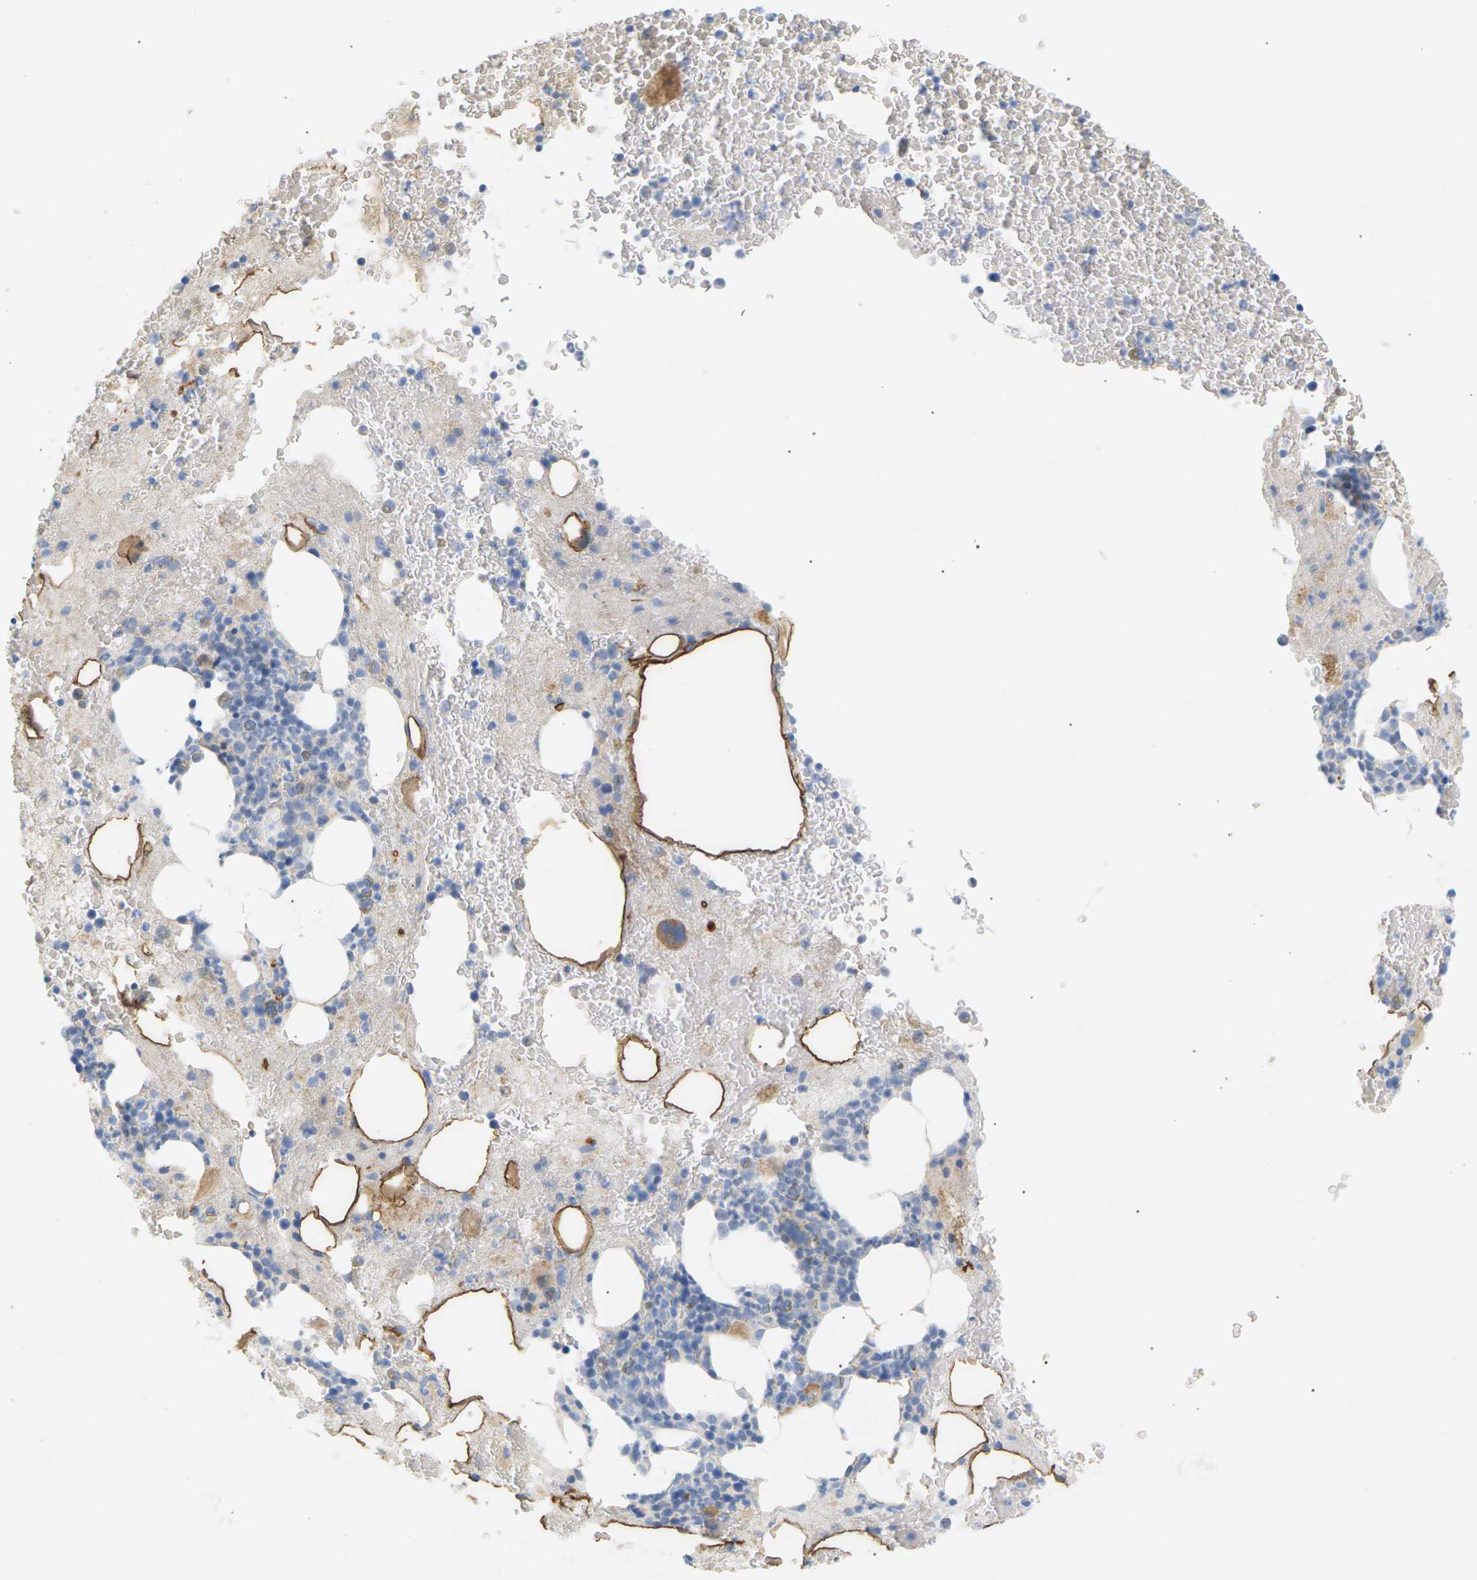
{"staining": {"intensity": "moderate", "quantity": "<25%", "location": "cytoplasmic/membranous"}, "tissue": "bone marrow", "cell_type": "Hematopoietic cells", "image_type": "normal", "snomed": [{"axis": "morphology", "description": "Normal tissue, NOS"}, {"axis": "morphology", "description": "Inflammation, NOS"}, {"axis": "topography", "description": "Bone marrow"}], "caption": "Moderate cytoplasmic/membranous expression for a protein is seen in about <25% of hematopoietic cells of normal bone marrow using IHC.", "gene": "CLU", "patient": {"sex": "male", "age": 63}}